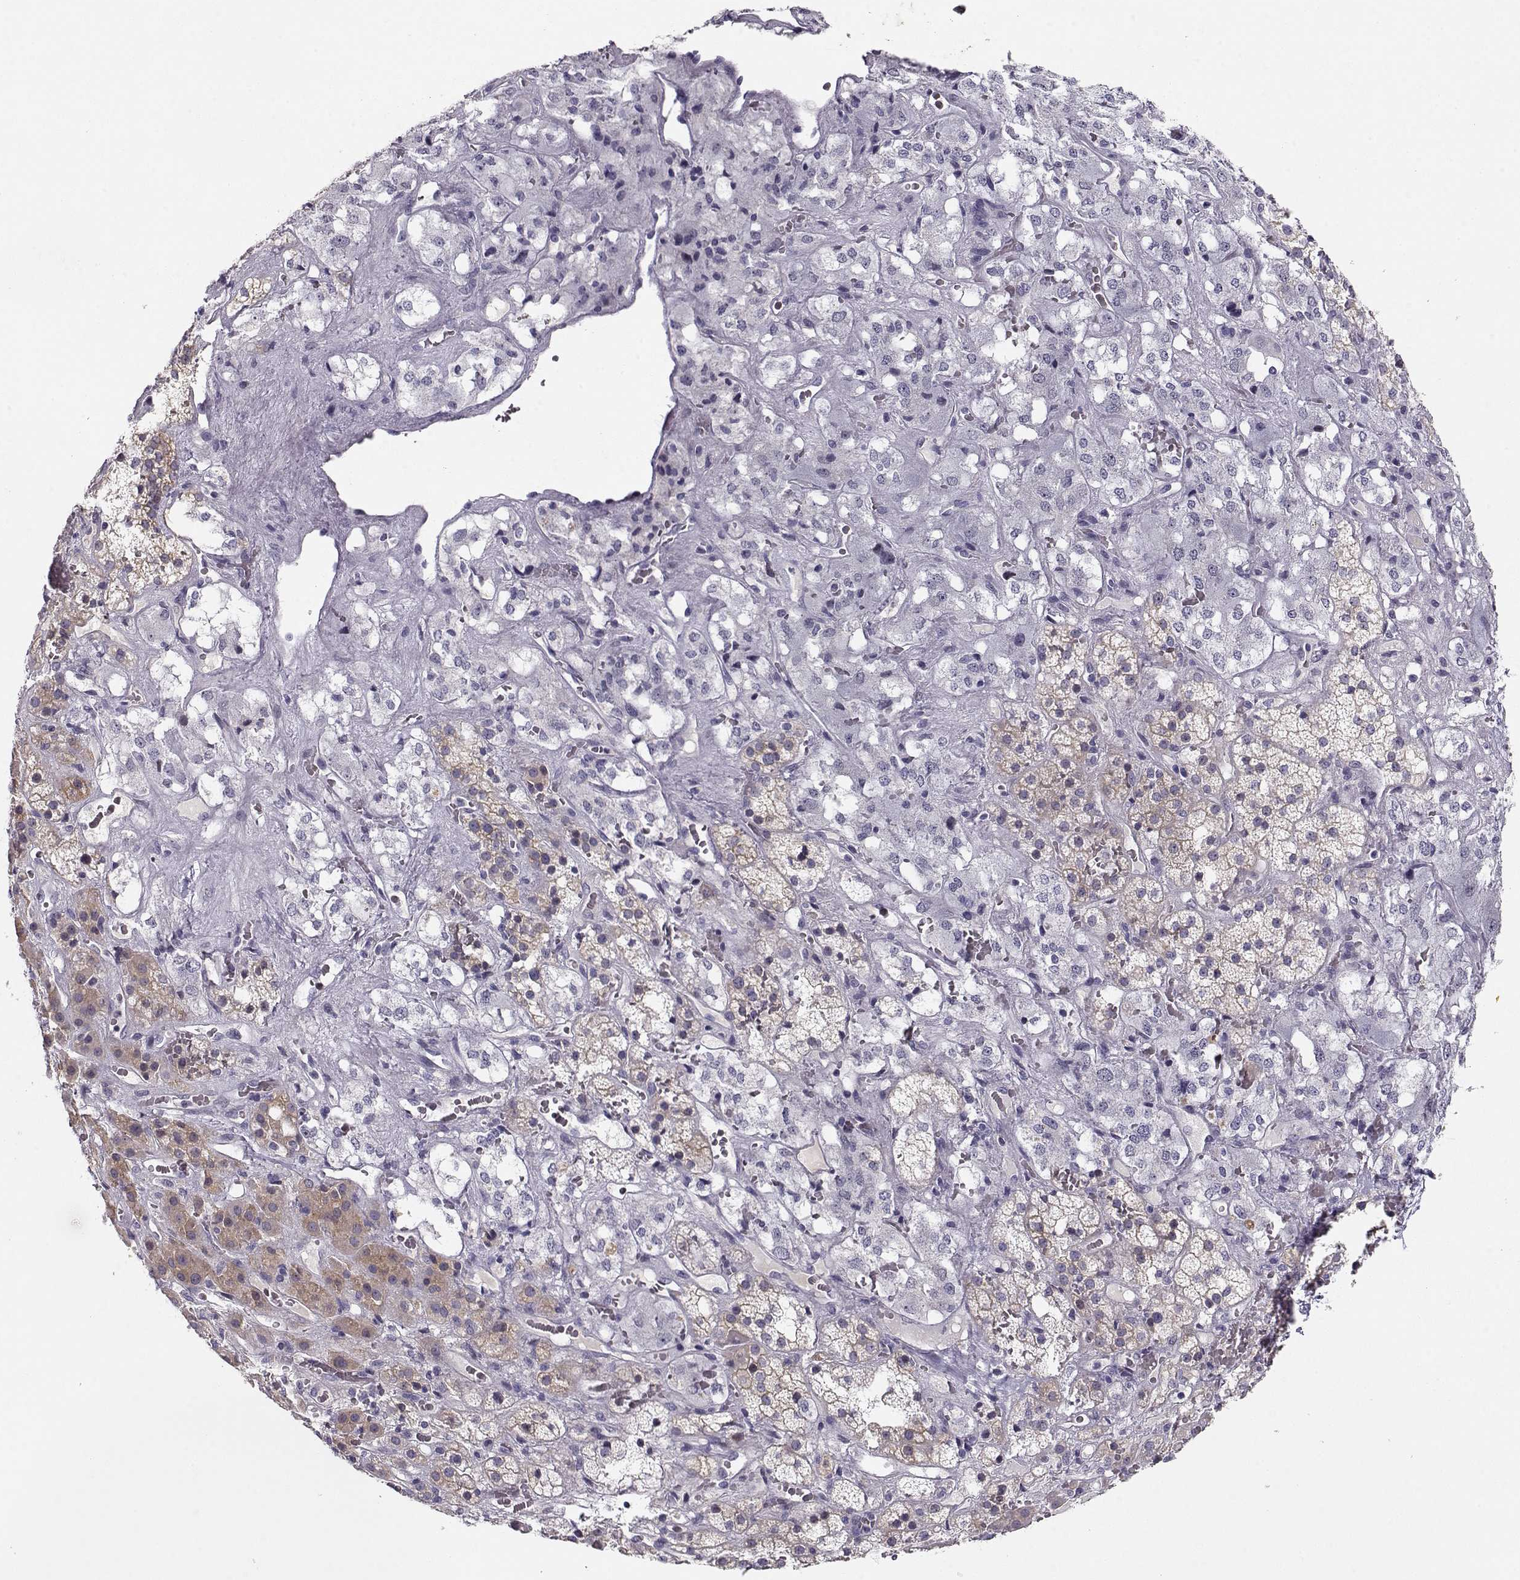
{"staining": {"intensity": "moderate", "quantity": ">75%", "location": "cytoplasmic/membranous"}, "tissue": "adrenal gland", "cell_type": "Glandular cells", "image_type": "normal", "snomed": [{"axis": "morphology", "description": "Normal tissue, NOS"}, {"axis": "topography", "description": "Adrenal gland"}], "caption": "Glandular cells display medium levels of moderate cytoplasmic/membranous expression in approximately >75% of cells in benign adrenal gland. (DAB (3,3'-diaminobenzidine) = brown stain, brightfield microscopy at high magnification).", "gene": "CRX", "patient": {"sex": "male", "age": 57}}